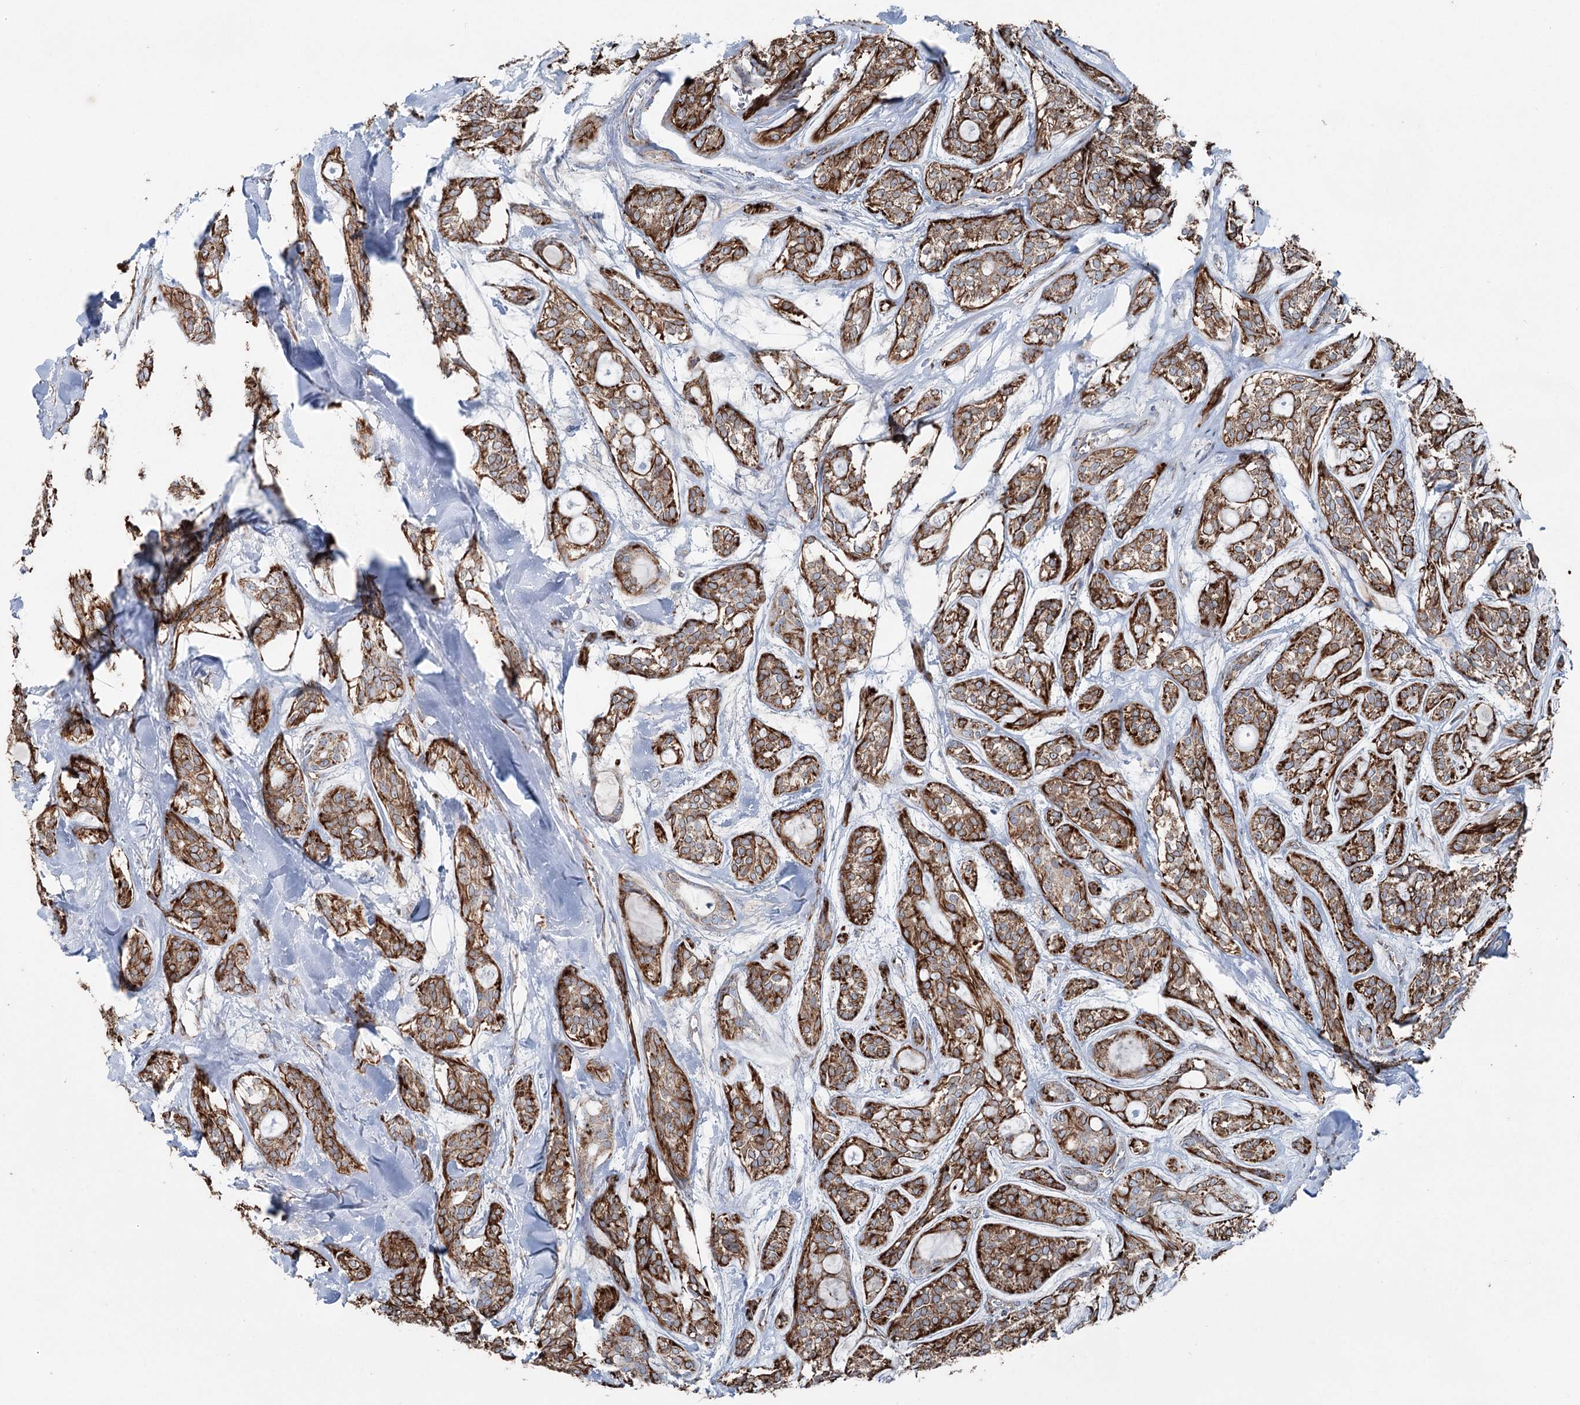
{"staining": {"intensity": "strong", "quantity": ">75%", "location": "cytoplasmic/membranous"}, "tissue": "head and neck cancer", "cell_type": "Tumor cells", "image_type": "cancer", "snomed": [{"axis": "morphology", "description": "Adenocarcinoma, NOS"}, {"axis": "topography", "description": "Head-Neck"}], "caption": "Immunohistochemistry micrograph of neoplastic tissue: head and neck cancer (adenocarcinoma) stained using IHC reveals high levels of strong protein expression localized specifically in the cytoplasmic/membranous of tumor cells, appearing as a cytoplasmic/membranous brown color.", "gene": "UCN3", "patient": {"sex": "male", "age": 66}}